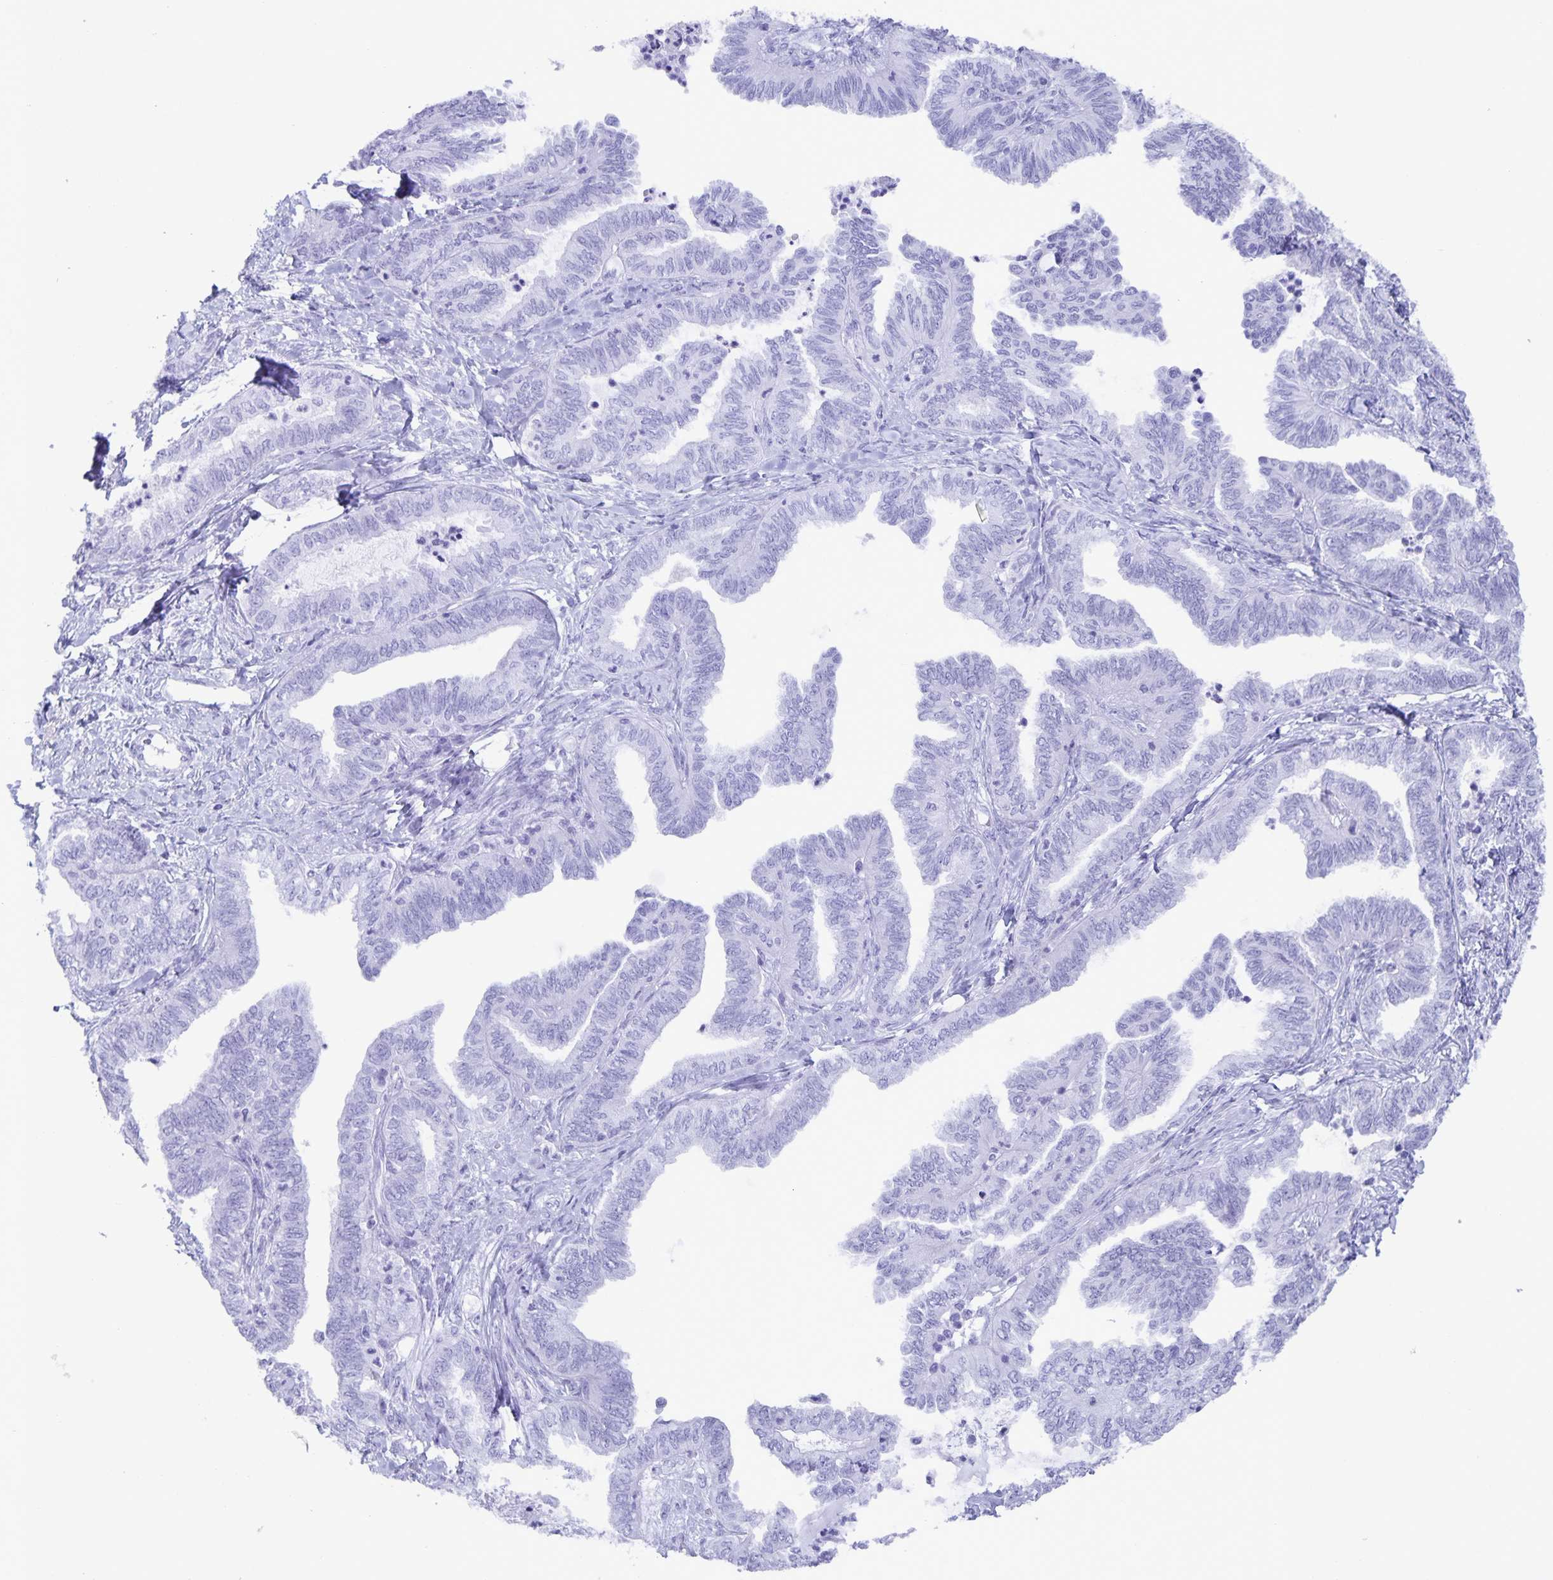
{"staining": {"intensity": "negative", "quantity": "none", "location": "none"}, "tissue": "ovarian cancer", "cell_type": "Tumor cells", "image_type": "cancer", "snomed": [{"axis": "morphology", "description": "Carcinoma, endometroid"}, {"axis": "topography", "description": "Ovary"}], "caption": "The micrograph exhibits no staining of tumor cells in endometroid carcinoma (ovarian).", "gene": "AQP4", "patient": {"sex": "female", "age": 70}}